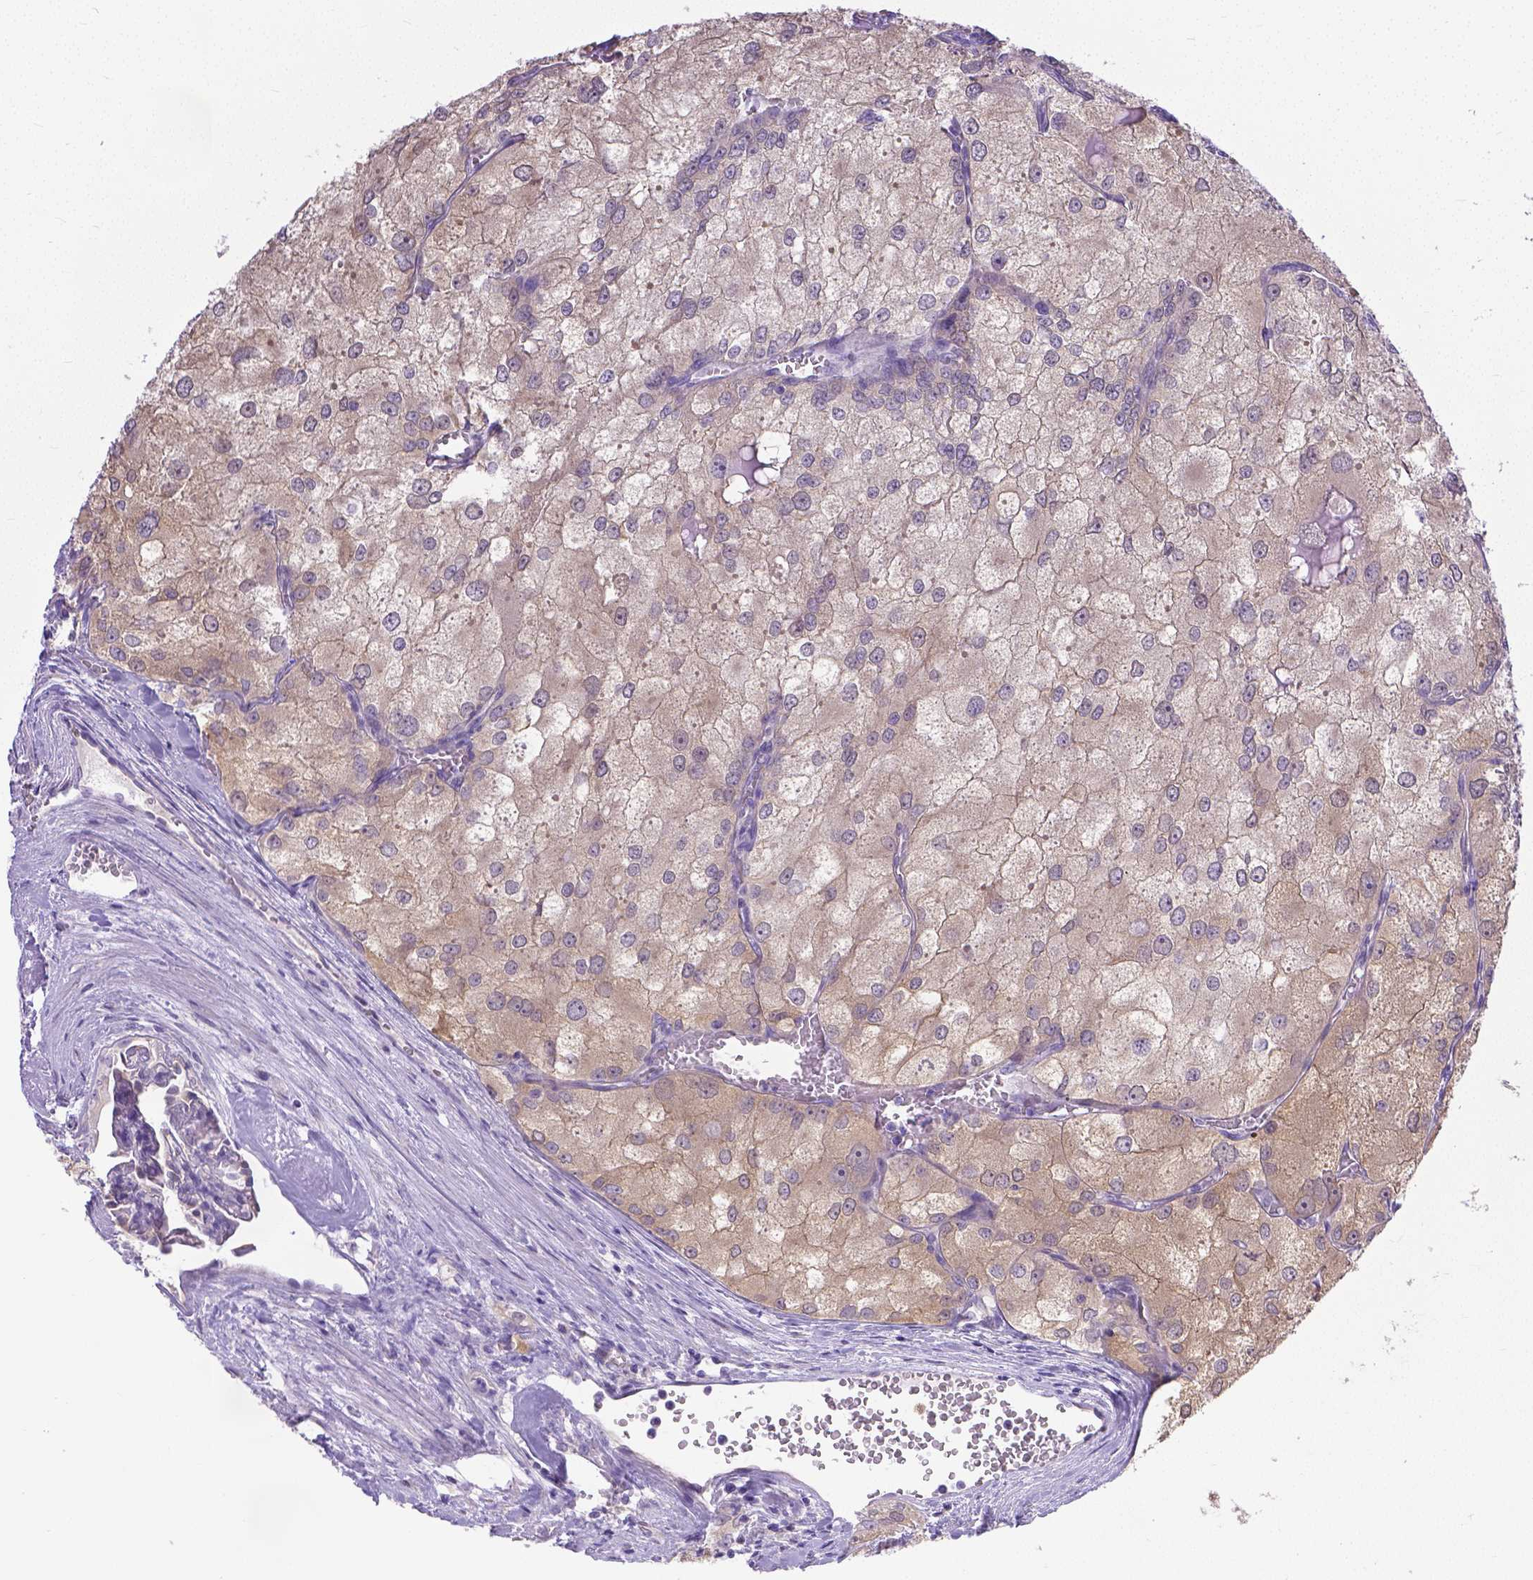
{"staining": {"intensity": "weak", "quantity": ">75%", "location": "cytoplasmic/membranous"}, "tissue": "renal cancer", "cell_type": "Tumor cells", "image_type": "cancer", "snomed": [{"axis": "morphology", "description": "Adenocarcinoma, NOS"}, {"axis": "topography", "description": "Kidney"}], "caption": "This micrograph exhibits immunohistochemistry (IHC) staining of renal cancer (adenocarcinoma), with low weak cytoplasmic/membranous staining in approximately >75% of tumor cells.", "gene": "TTLL6", "patient": {"sex": "female", "age": 70}}